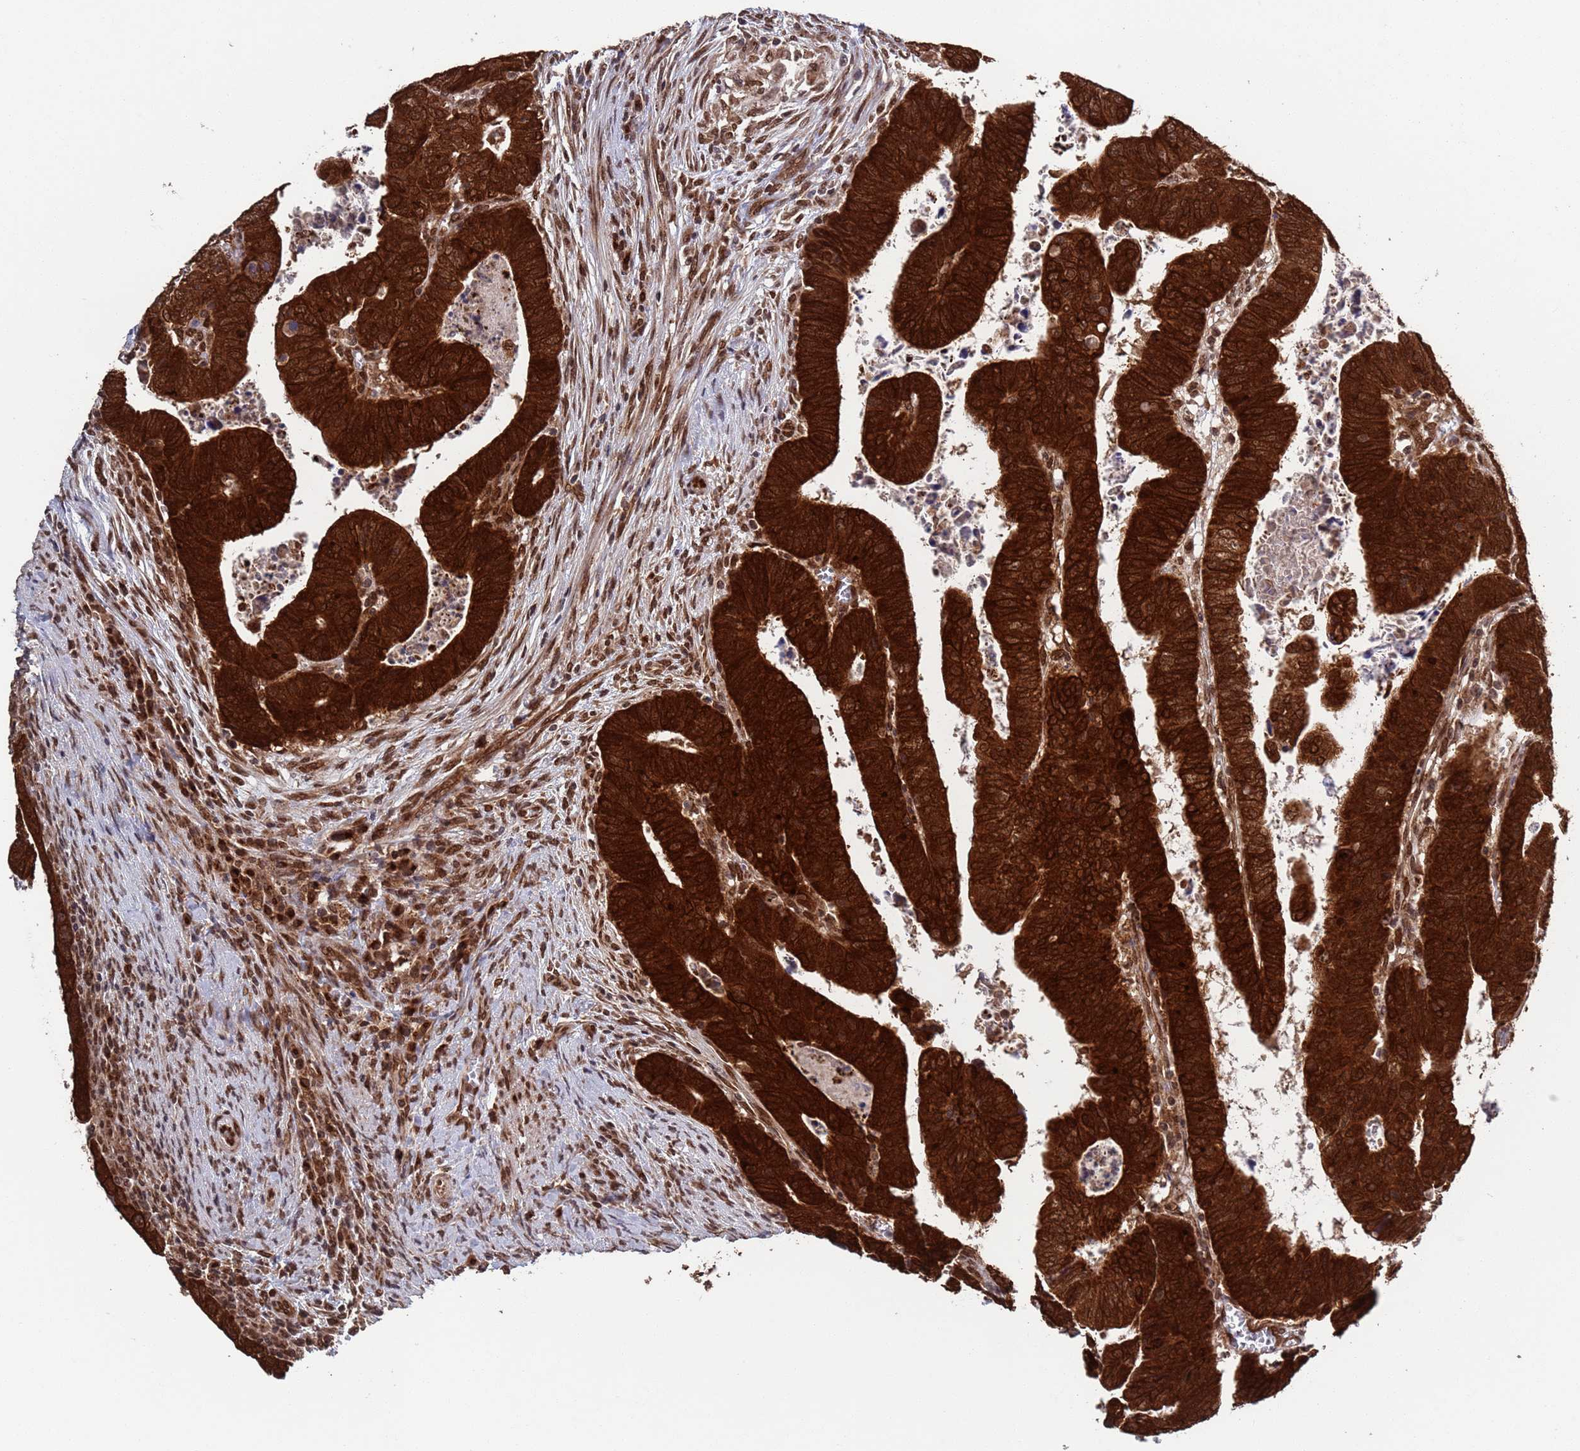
{"staining": {"intensity": "strong", "quantity": ">75%", "location": "cytoplasmic/membranous,nuclear"}, "tissue": "colorectal cancer", "cell_type": "Tumor cells", "image_type": "cancer", "snomed": [{"axis": "morphology", "description": "Normal tissue, NOS"}, {"axis": "morphology", "description": "Adenocarcinoma, NOS"}, {"axis": "topography", "description": "Rectum"}], "caption": "Colorectal cancer tissue exhibits strong cytoplasmic/membranous and nuclear expression in about >75% of tumor cells, visualized by immunohistochemistry.", "gene": "FUBP3", "patient": {"sex": "female", "age": 65}}